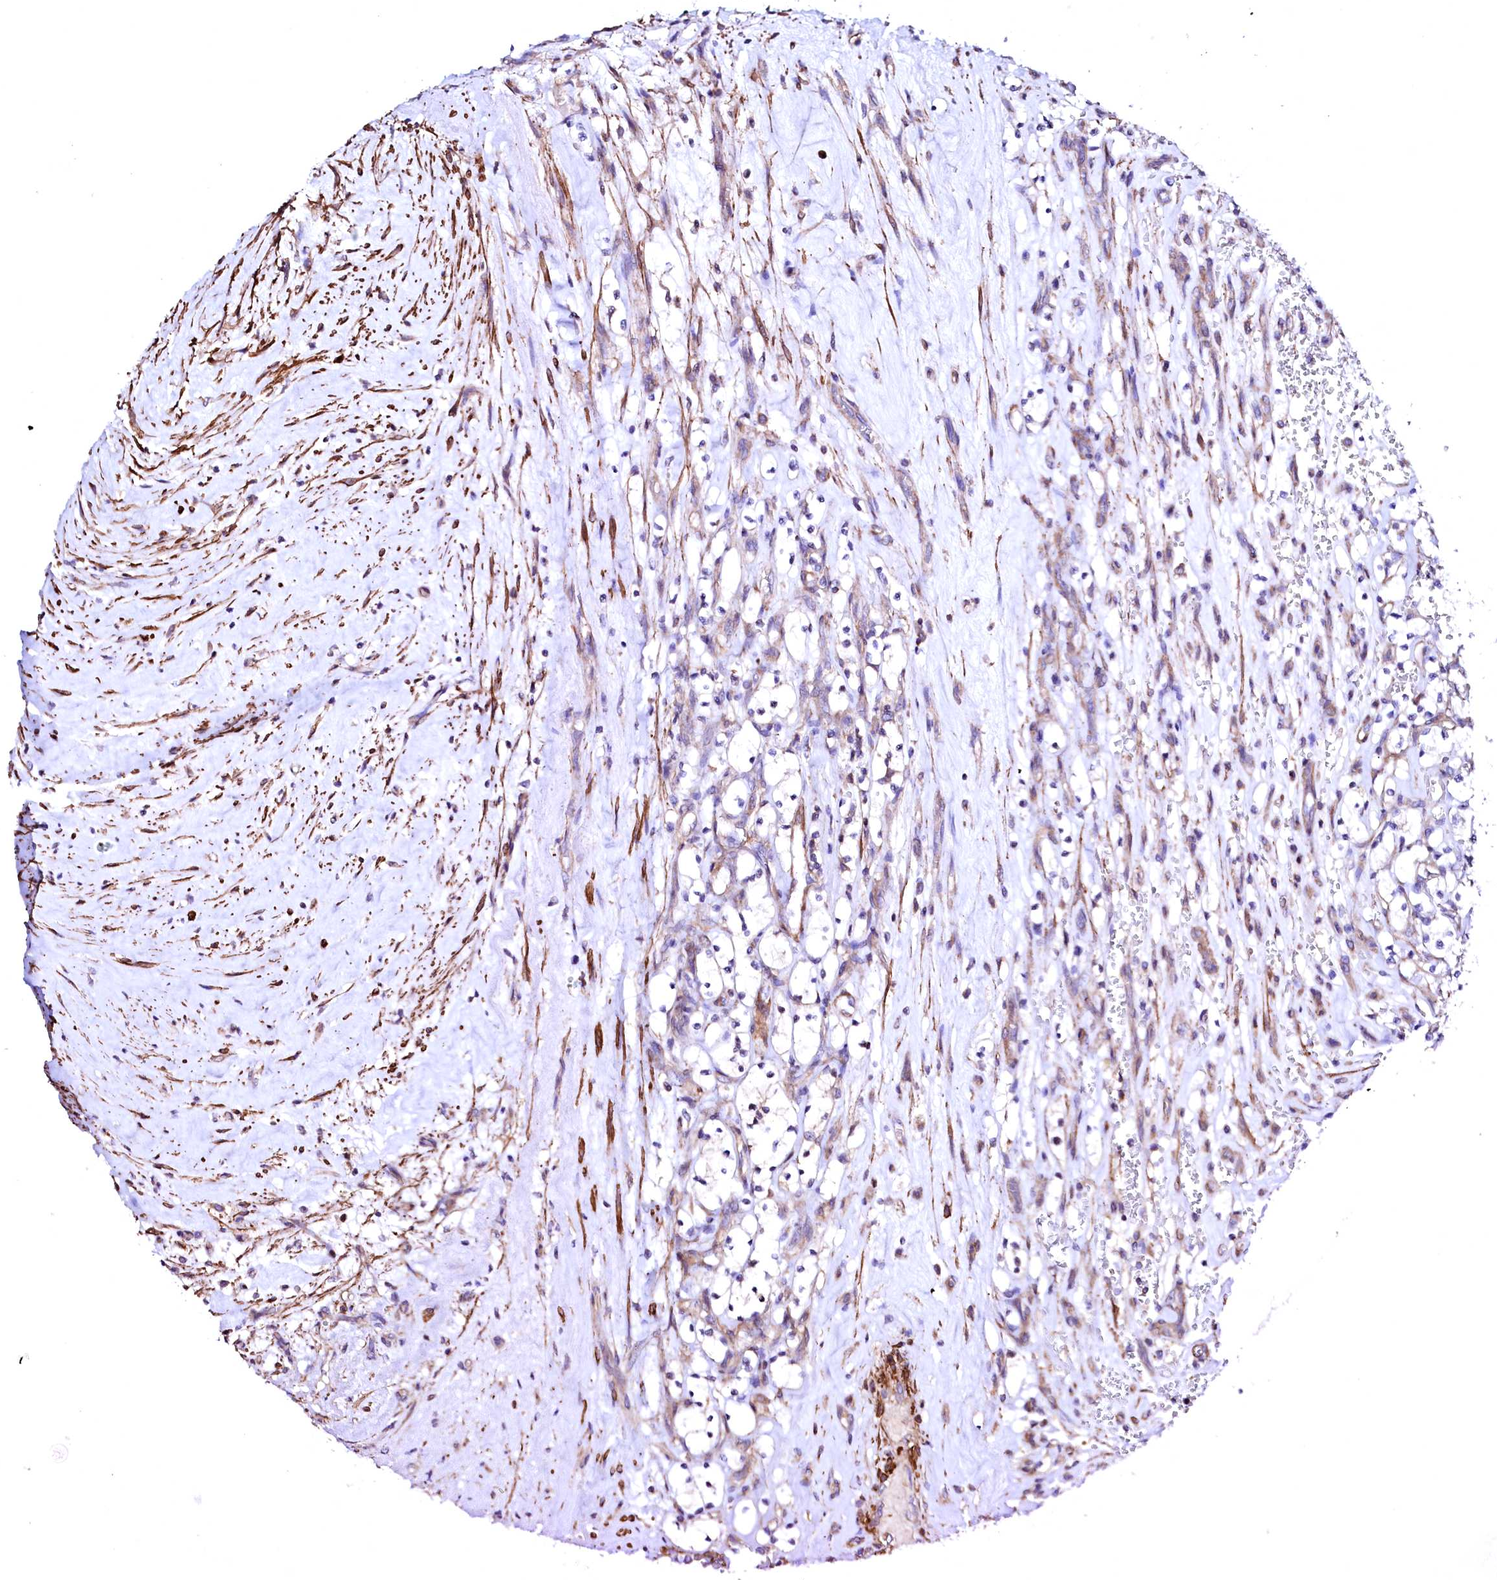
{"staining": {"intensity": "negative", "quantity": "none", "location": "none"}, "tissue": "renal cancer", "cell_type": "Tumor cells", "image_type": "cancer", "snomed": [{"axis": "morphology", "description": "Adenocarcinoma, NOS"}, {"axis": "topography", "description": "Kidney"}], "caption": "Renal cancer stained for a protein using immunohistochemistry (IHC) demonstrates no staining tumor cells.", "gene": "GPR176", "patient": {"sex": "female", "age": 69}}